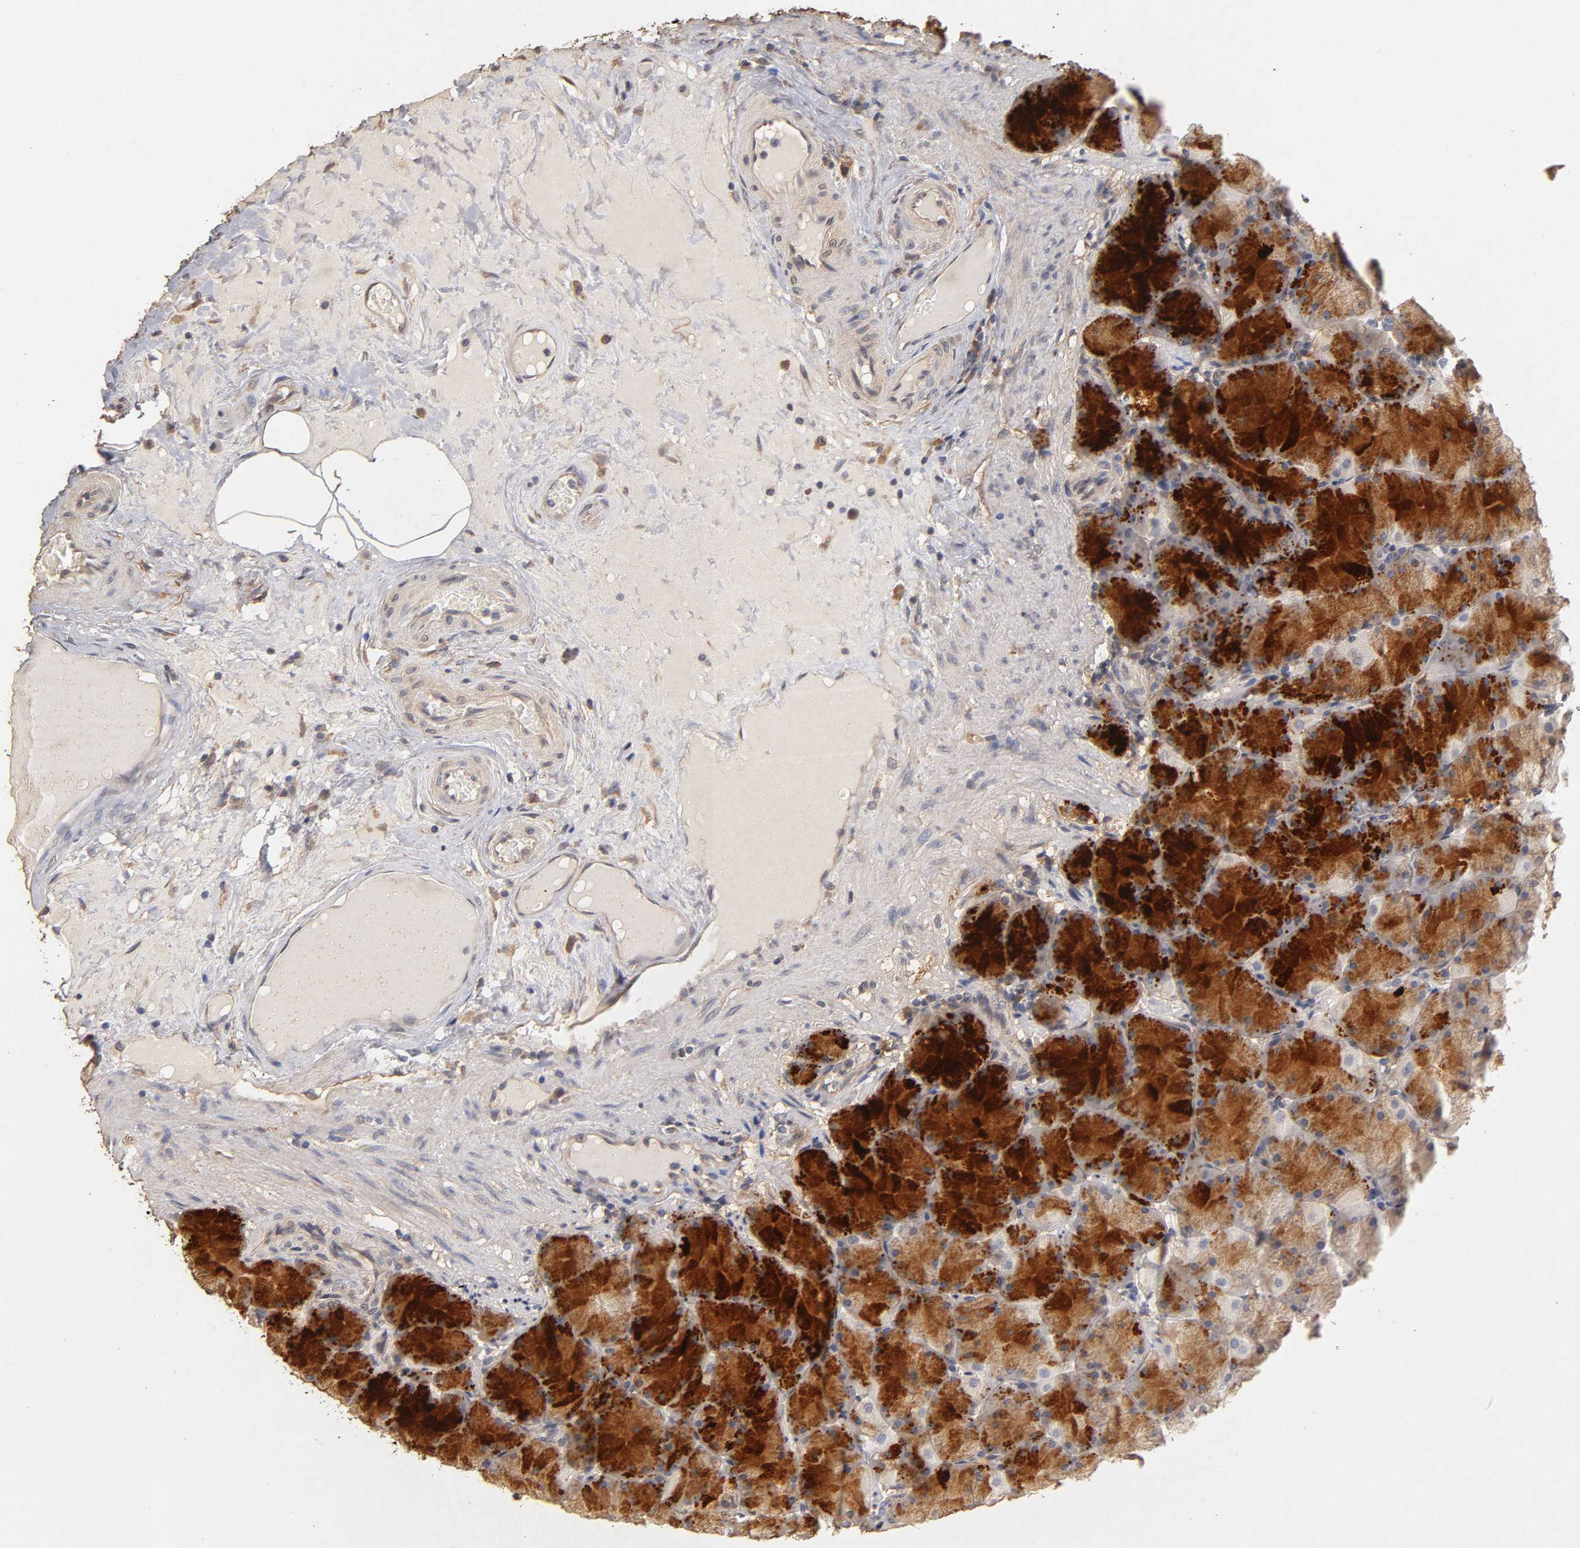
{"staining": {"intensity": "strong", "quantity": "25%-75%", "location": "cytoplasmic/membranous"}, "tissue": "stomach", "cell_type": "Glandular cells", "image_type": "normal", "snomed": [{"axis": "morphology", "description": "Normal tissue, NOS"}, {"axis": "topography", "description": "Stomach, upper"}], "caption": "Protein staining reveals strong cytoplasmic/membranous staining in approximately 25%-75% of glandular cells in unremarkable stomach.", "gene": "VSIG4", "patient": {"sex": "female", "age": 56}}